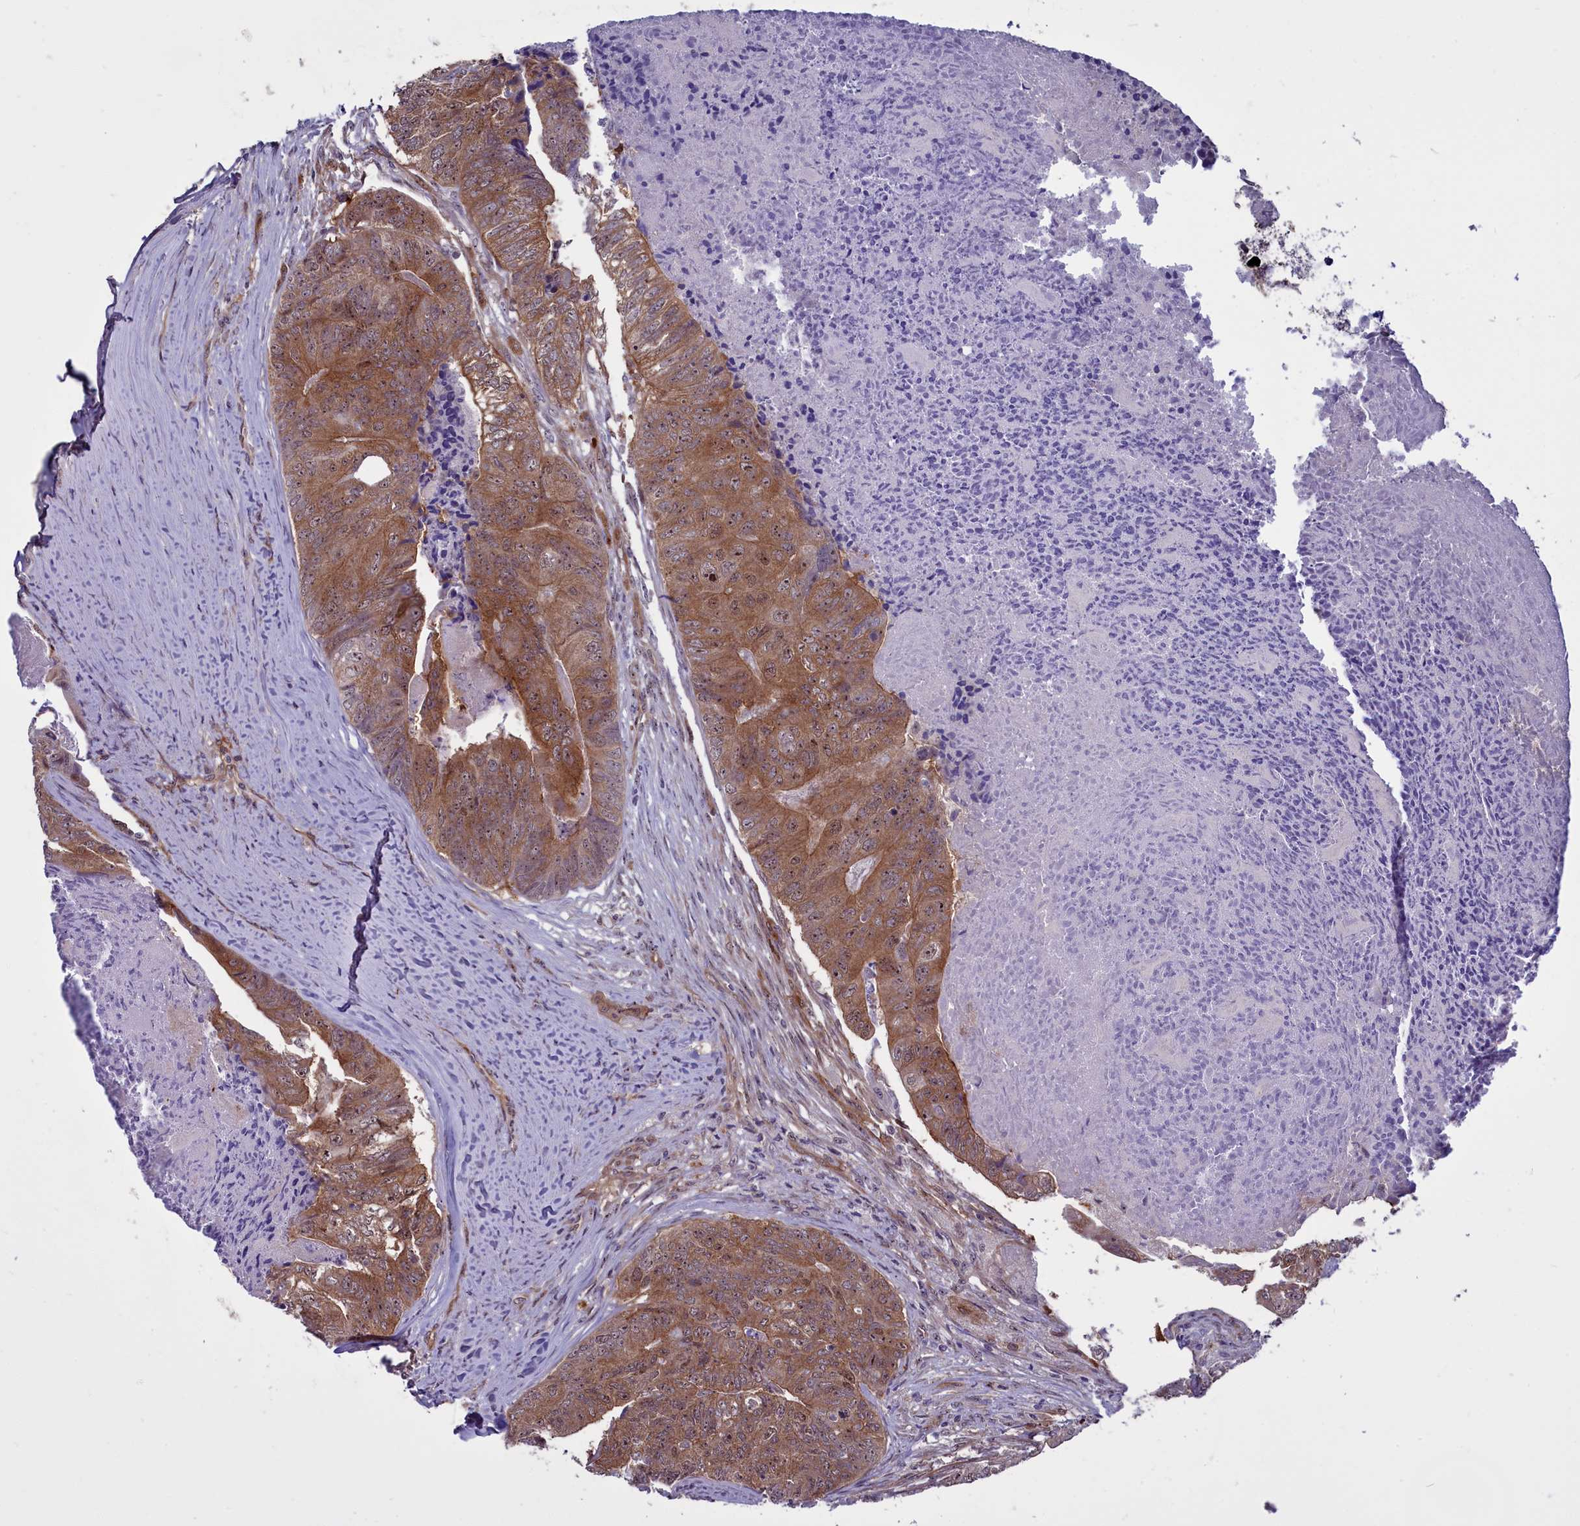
{"staining": {"intensity": "moderate", "quantity": "25%-75%", "location": "cytoplasmic/membranous,nuclear"}, "tissue": "colorectal cancer", "cell_type": "Tumor cells", "image_type": "cancer", "snomed": [{"axis": "morphology", "description": "Adenocarcinoma, NOS"}, {"axis": "topography", "description": "Colon"}], "caption": "An image showing moderate cytoplasmic/membranous and nuclear positivity in approximately 25%-75% of tumor cells in colorectal adenocarcinoma, as visualized by brown immunohistochemical staining.", "gene": "BCAR1", "patient": {"sex": "female", "age": 67}}